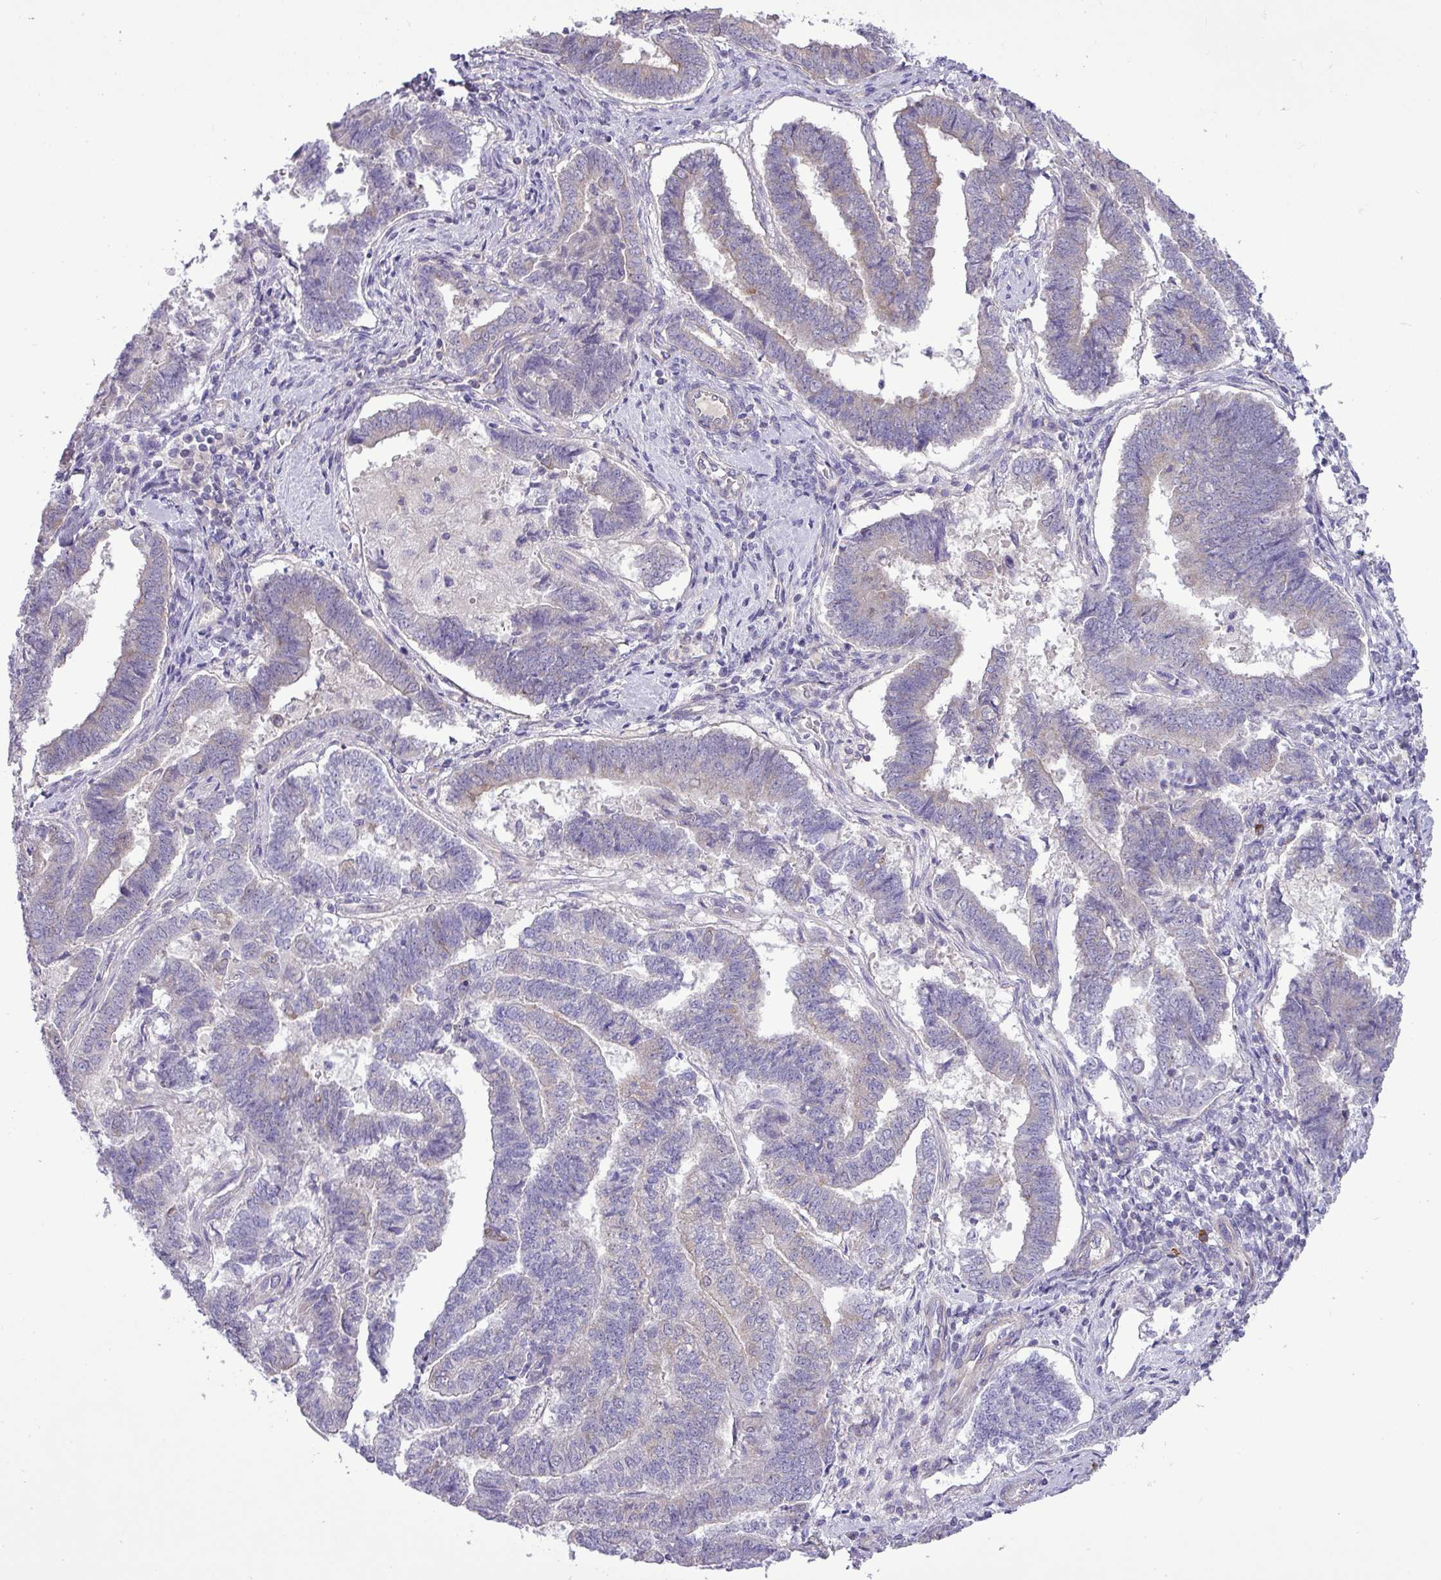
{"staining": {"intensity": "negative", "quantity": "none", "location": "none"}, "tissue": "endometrial cancer", "cell_type": "Tumor cells", "image_type": "cancer", "snomed": [{"axis": "morphology", "description": "Adenocarcinoma, NOS"}, {"axis": "topography", "description": "Endometrium"}], "caption": "High power microscopy image of an immunohistochemistry (IHC) photomicrograph of endometrial adenocarcinoma, revealing no significant expression in tumor cells.", "gene": "FAM222B", "patient": {"sex": "female", "age": 72}}